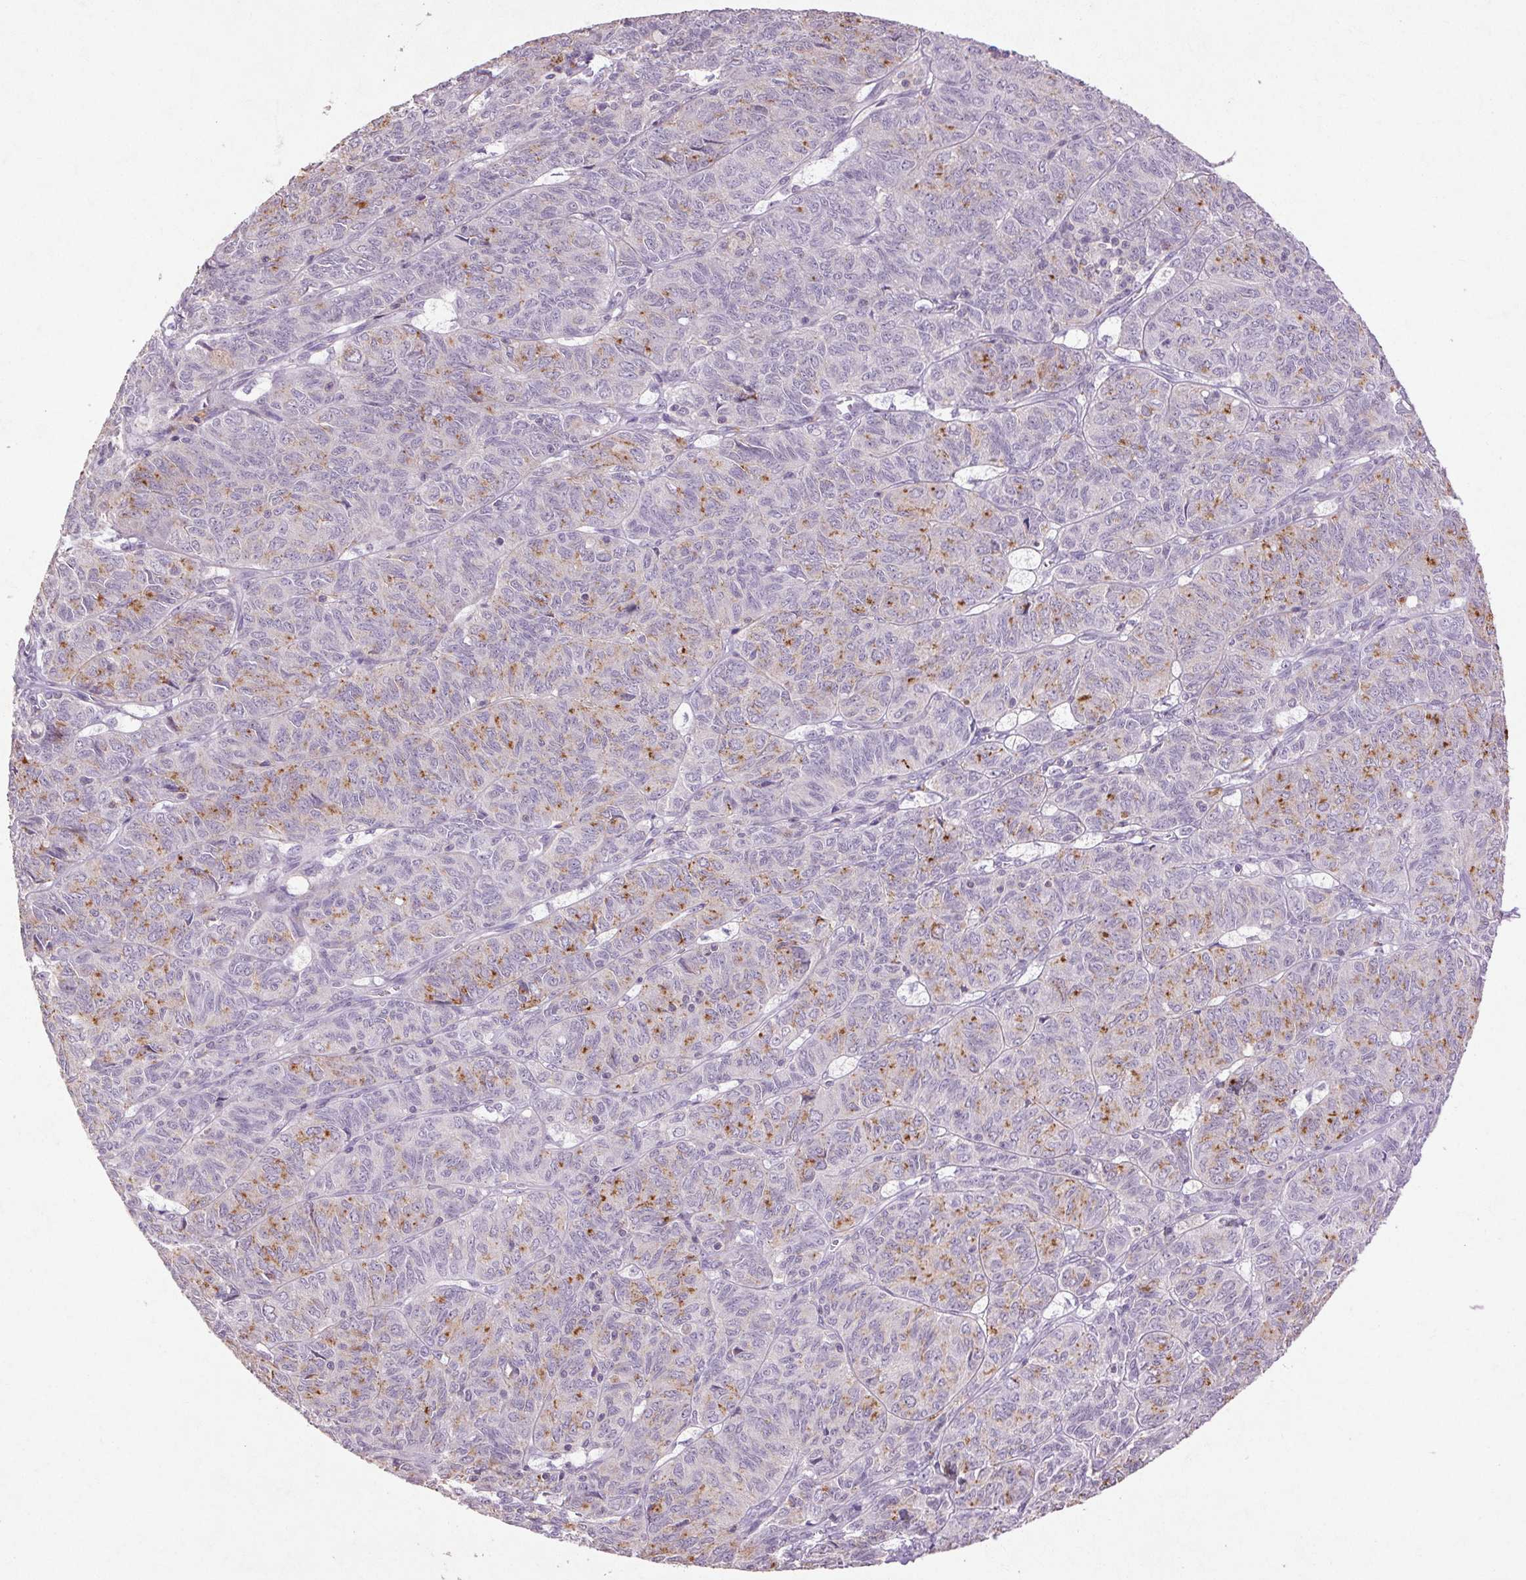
{"staining": {"intensity": "strong", "quantity": "<25%", "location": "cytoplasmic/membranous"}, "tissue": "ovarian cancer", "cell_type": "Tumor cells", "image_type": "cancer", "snomed": [{"axis": "morphology", "description": "Carcinoma, endometroid"}, {"axis": "topography", "description": "Ovary"}], "caption": "Brown immunohistochemical staining in human ovarian cancer displays strong cytoplasmic/membranous positivity in approximately <25% of tumor cells.", "gene": "FNDC7", "patient": {"sex": "female", "age": 80}}